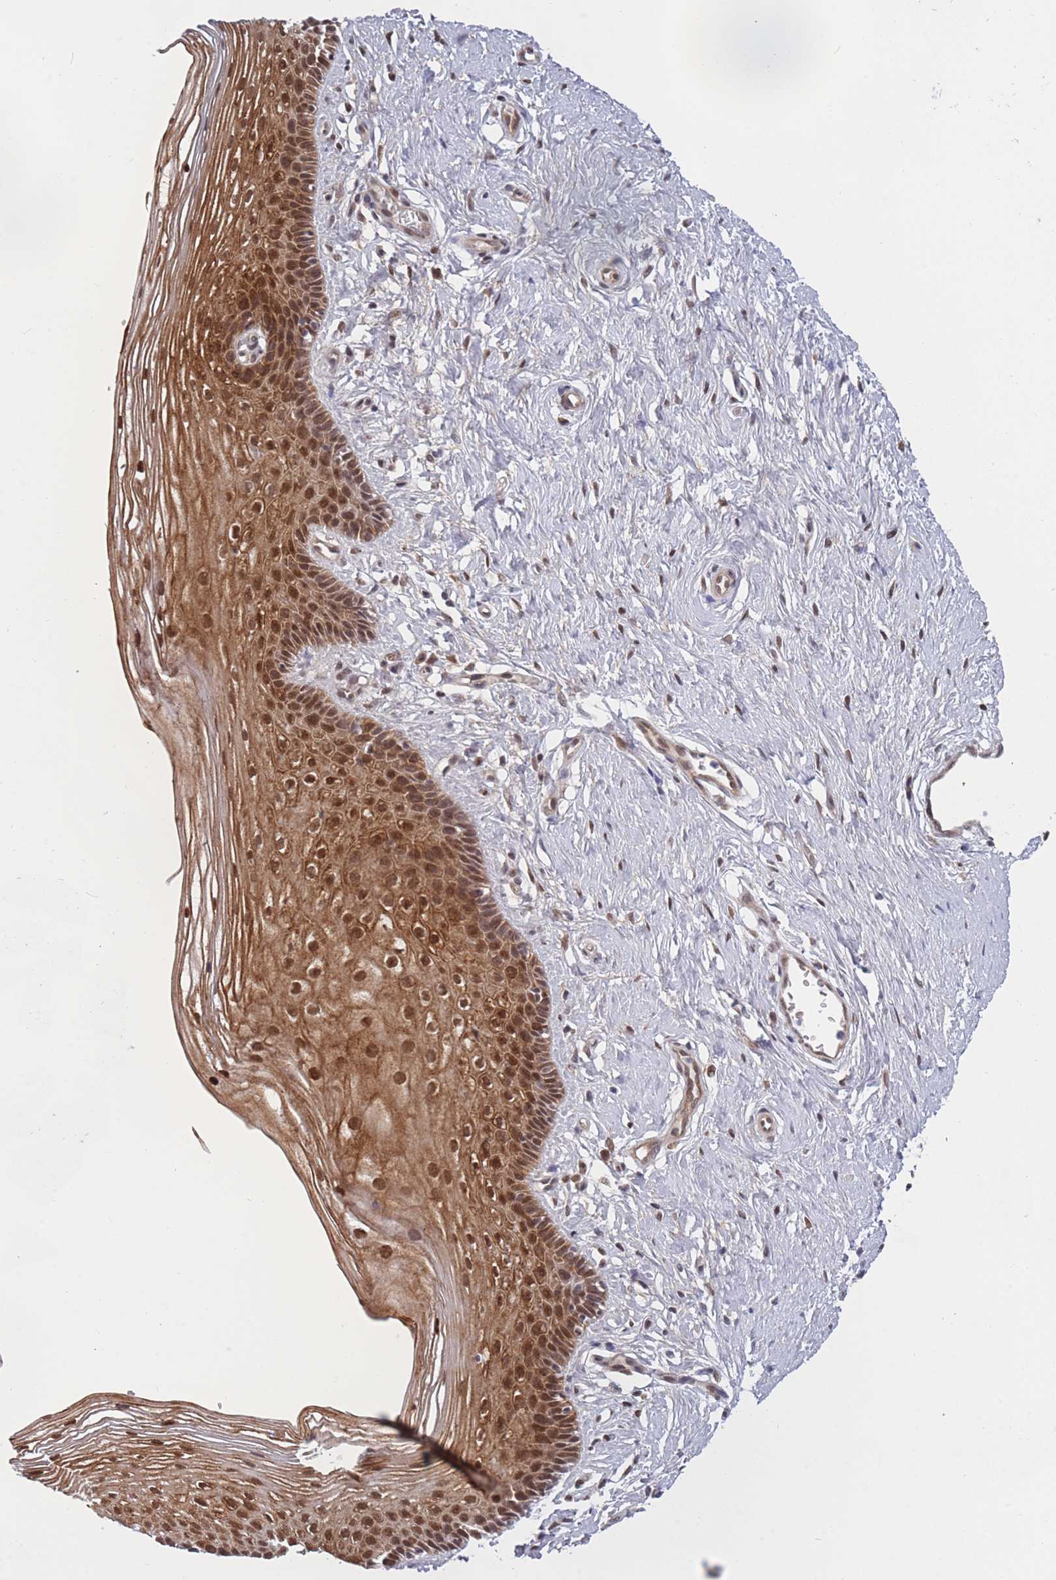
{"staining": {"intensity": "strong", "quantity": ">75%", "location": "cytoplasmic/membranous,nuclear"}, "tissue": "vagina", "cell_type": "Squamous epithelial cells", "image_type": "normal", "snomed": [{"axis": "morphology", "description": "Normal tissue, NOS"}, {"axis": "topography", "description": "Vagina"}], "caption": "A high amount of strong cytoplasmic/membranous,nuclear expression is appreciated in approximately >75% of squamous epithelial cells in unremarkable vagina.", "gene": "BCL9L", "patient": {"sex": "female", "age": 46}}